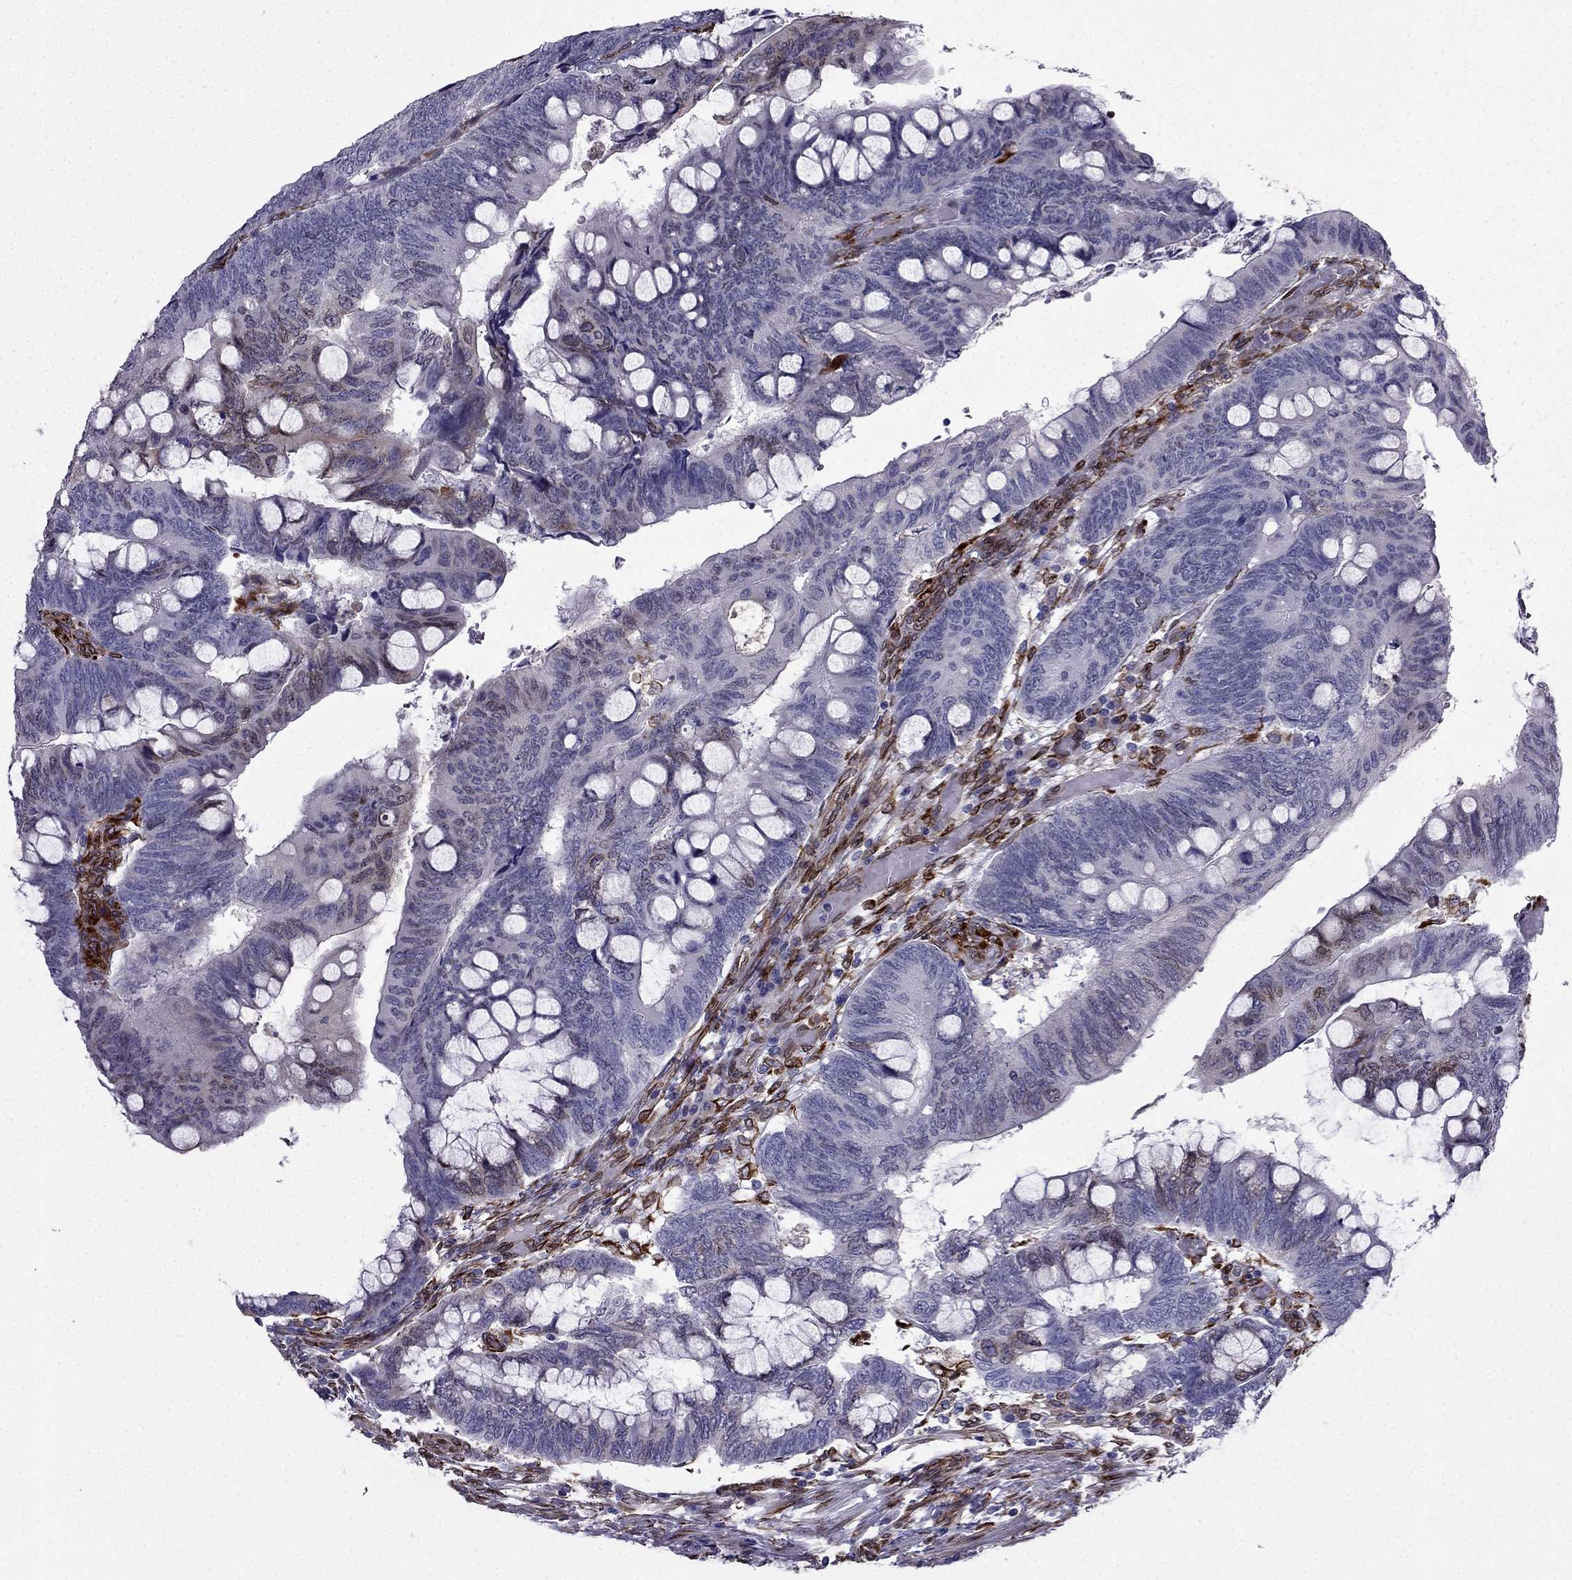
{"staining": {"intensity": "moderate", "quantity": "<25%", "location": "cytoplasmic/membranous"}, "tissue": "colorectal cancer", "cell_type": "Tumor cells", "image_type": "cancer", "snomed": [{"axis": "morphology", "description": "Normal tissue, NOS"}, {"axis": "morphology", "description": "Adenocarcinoma, NOS"}, {"axis": "topography", "description": "Rectum"}], "caption": "Tumor cells exhibit low levels of moderate cytoplasmic/membranous staining in approximately <25% of cells in human colorectal adenocarcinoma.", "gene": "IKBIP", "patient": {"sex": "male", "age": 92}}